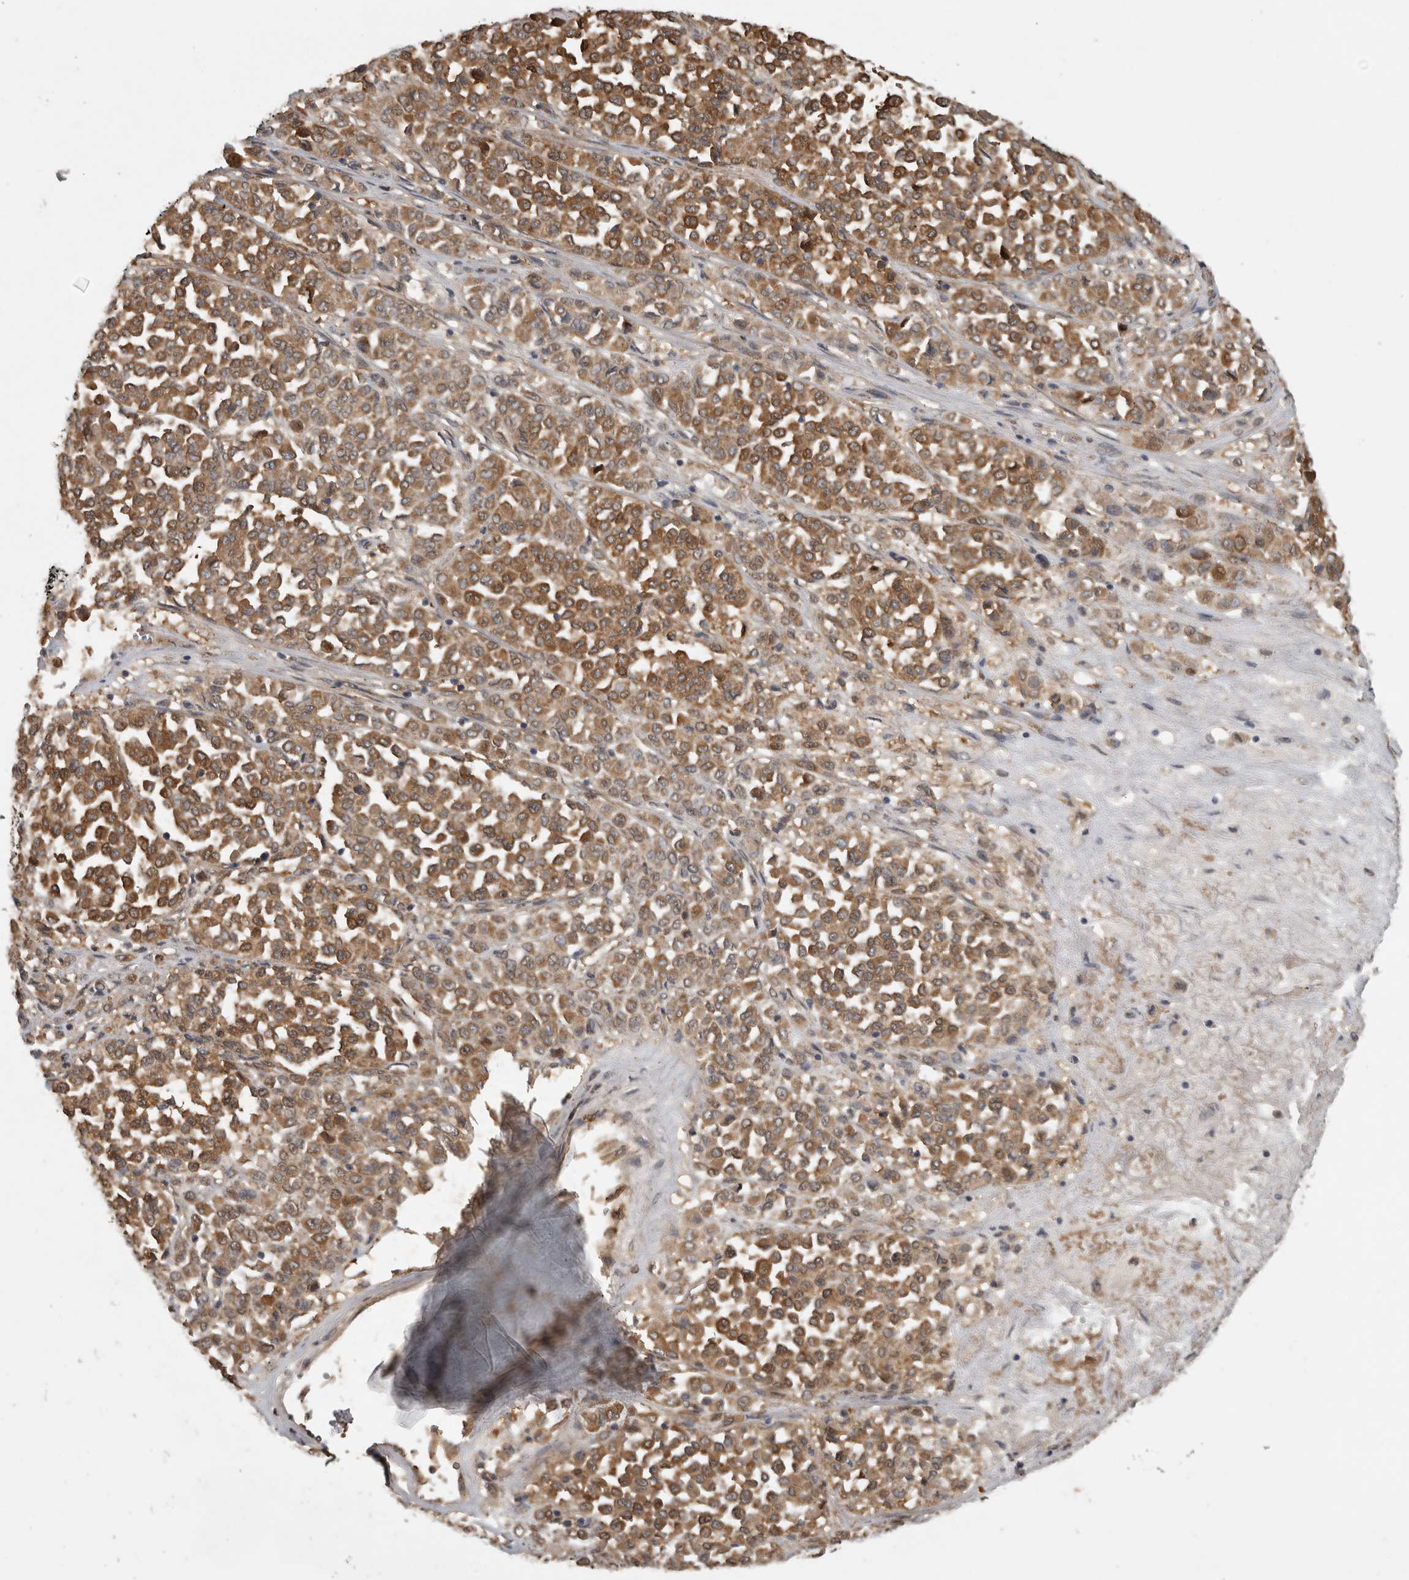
{"staining": {"intensity": "moderate", "quantity": ">75%", "location": "cytoplasmic/membranous"}, "tissue": "melanoma", "cell_type": "Tumor cells", "image_type": "cancer", "snomed": [{"axis": "morphology", "description": "Malignant melanoma, Metastatic site"}, {"axis": "topography", "description": "Pancreas"}], "caption": "Brown immunohistochemical staining in human melanoma displays moderate cytoplasmic/membranous staining in approximately >75% of tumor cells.", "gene": "TRMT61B", "patient": {"sex": "female", "age": 30}}